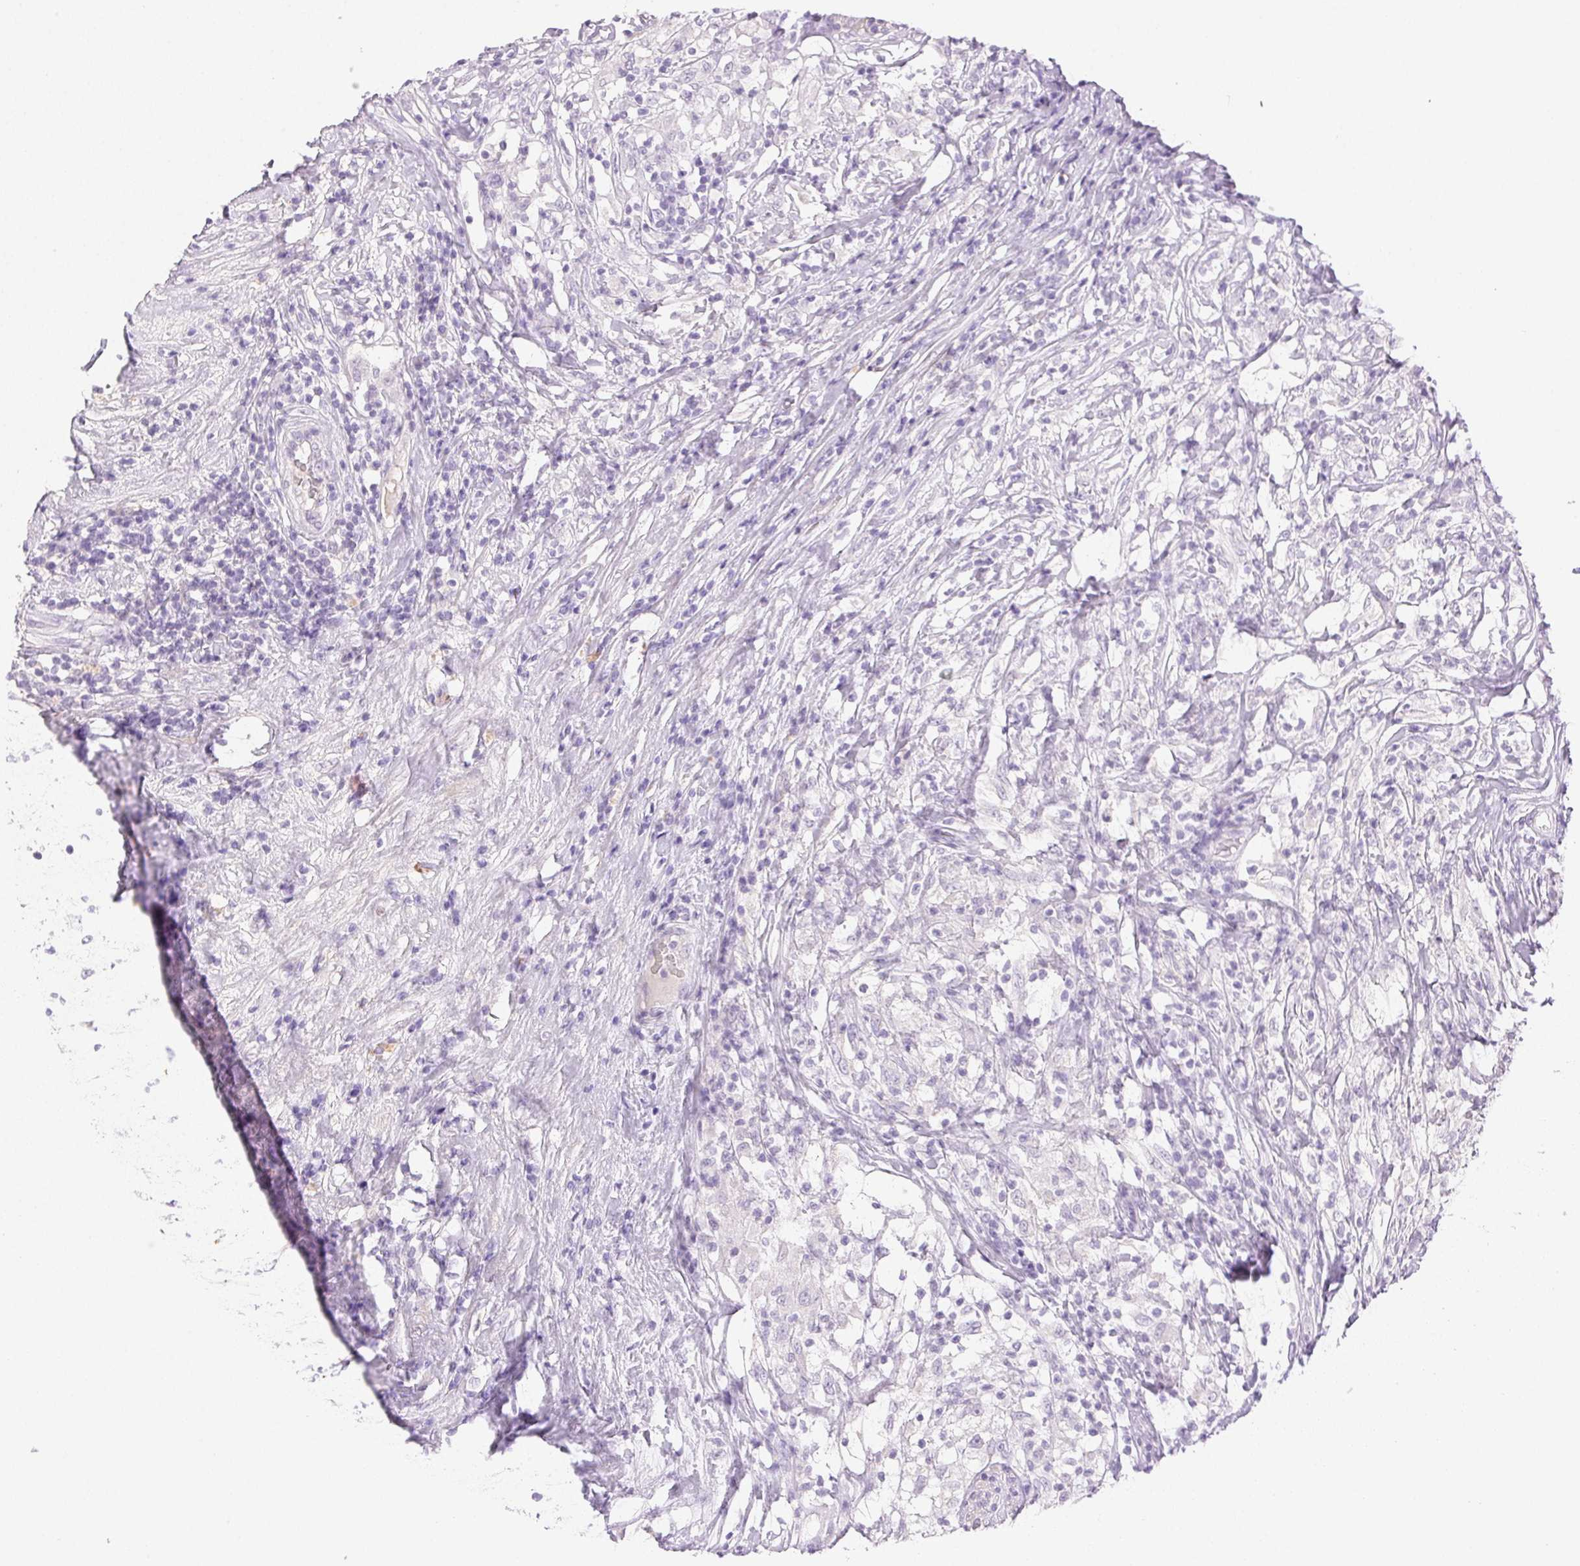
{"staining": {"intensity": "negative", "quantity": "none", "location": "none"}, "tissue": "testis cancer", "cell_type": "Tumor cells", "image_type": "cancer", "snomed": [{"axis": "morphology", "description": "Seminoma, NOS"}, {"axis": "topography", "description": "Testis"}], "caption": "Tumor cells are negative for protein expression in human testis cancer (seminoma).", "gene": "EMX2", "patient": {"sex": "male", "age": 46}}